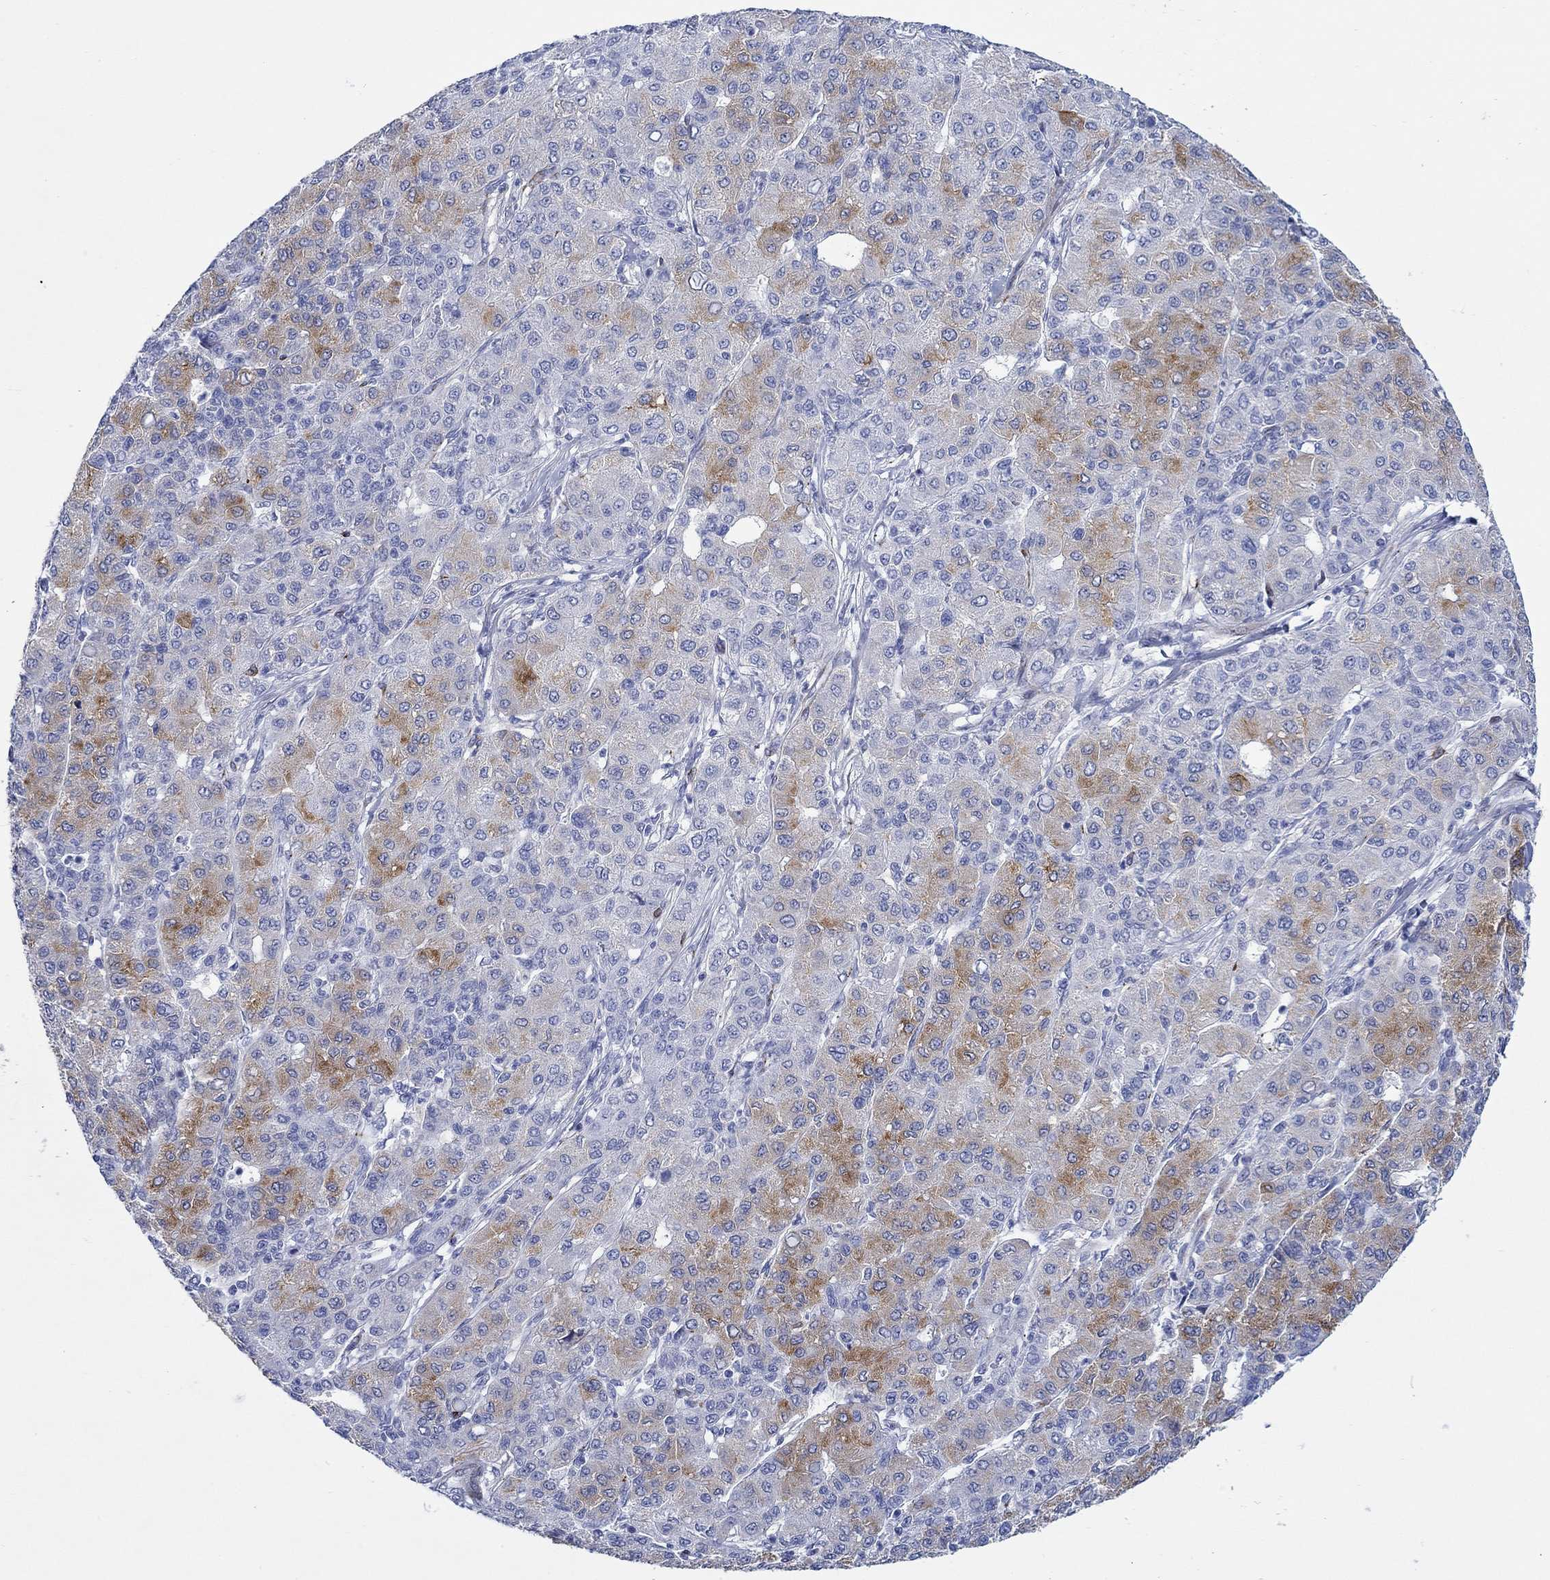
{"staining": {"intensity": "moderate", "quantity": "<25%", "location": "cytoplasmic/membranous"}, "tissue": "liver cancer", "cell_type": "Tumor cells", "image_type": "cancer", "snomed": [{"axis": "morphology", "description": "Carcinoma, Hepatocellular, NOS"}, {"axis": "topography", "description": "Liver"}], "caption": "Liver hepatocellular carcinoma tissue displays moderate cytoplasmic/membranous staining in approximately <25% of tumor cells The protein of interest is shown in brown color, while the nuclei are stained blue.", "gene": "KSR2", "patient": {"sex": "male", "age": 65}}